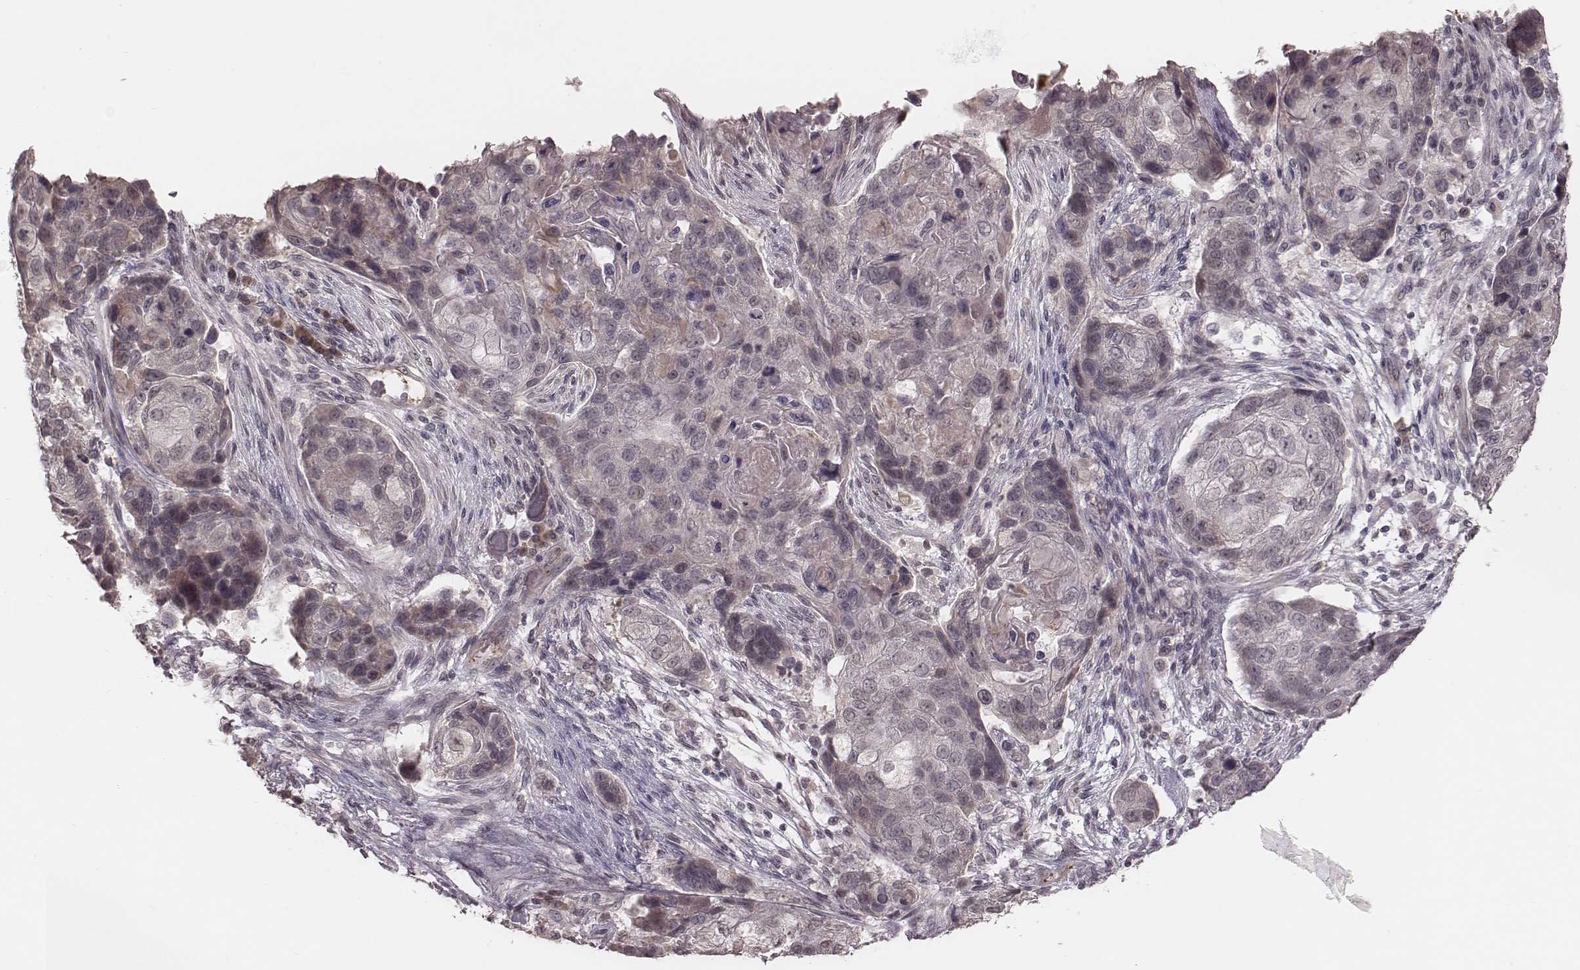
{"staining": {"intensity": "negative", "quantity": "none", "location": "none"}, "tissue": "lung cancer", "cell_type": "Tumor cells", "image_type": "cancer", "snomed": [{"axis": "morphology", "description": "Squamous cell carcinoma, NOS"}, {"axis": "topography", "description": "Lung"}], "caption": "The image reveals no significant staining in tumor cells of squamous cell carcinoma (lung).", "gene": "IL5", "patient": {"sex": "male", "age": 69}}